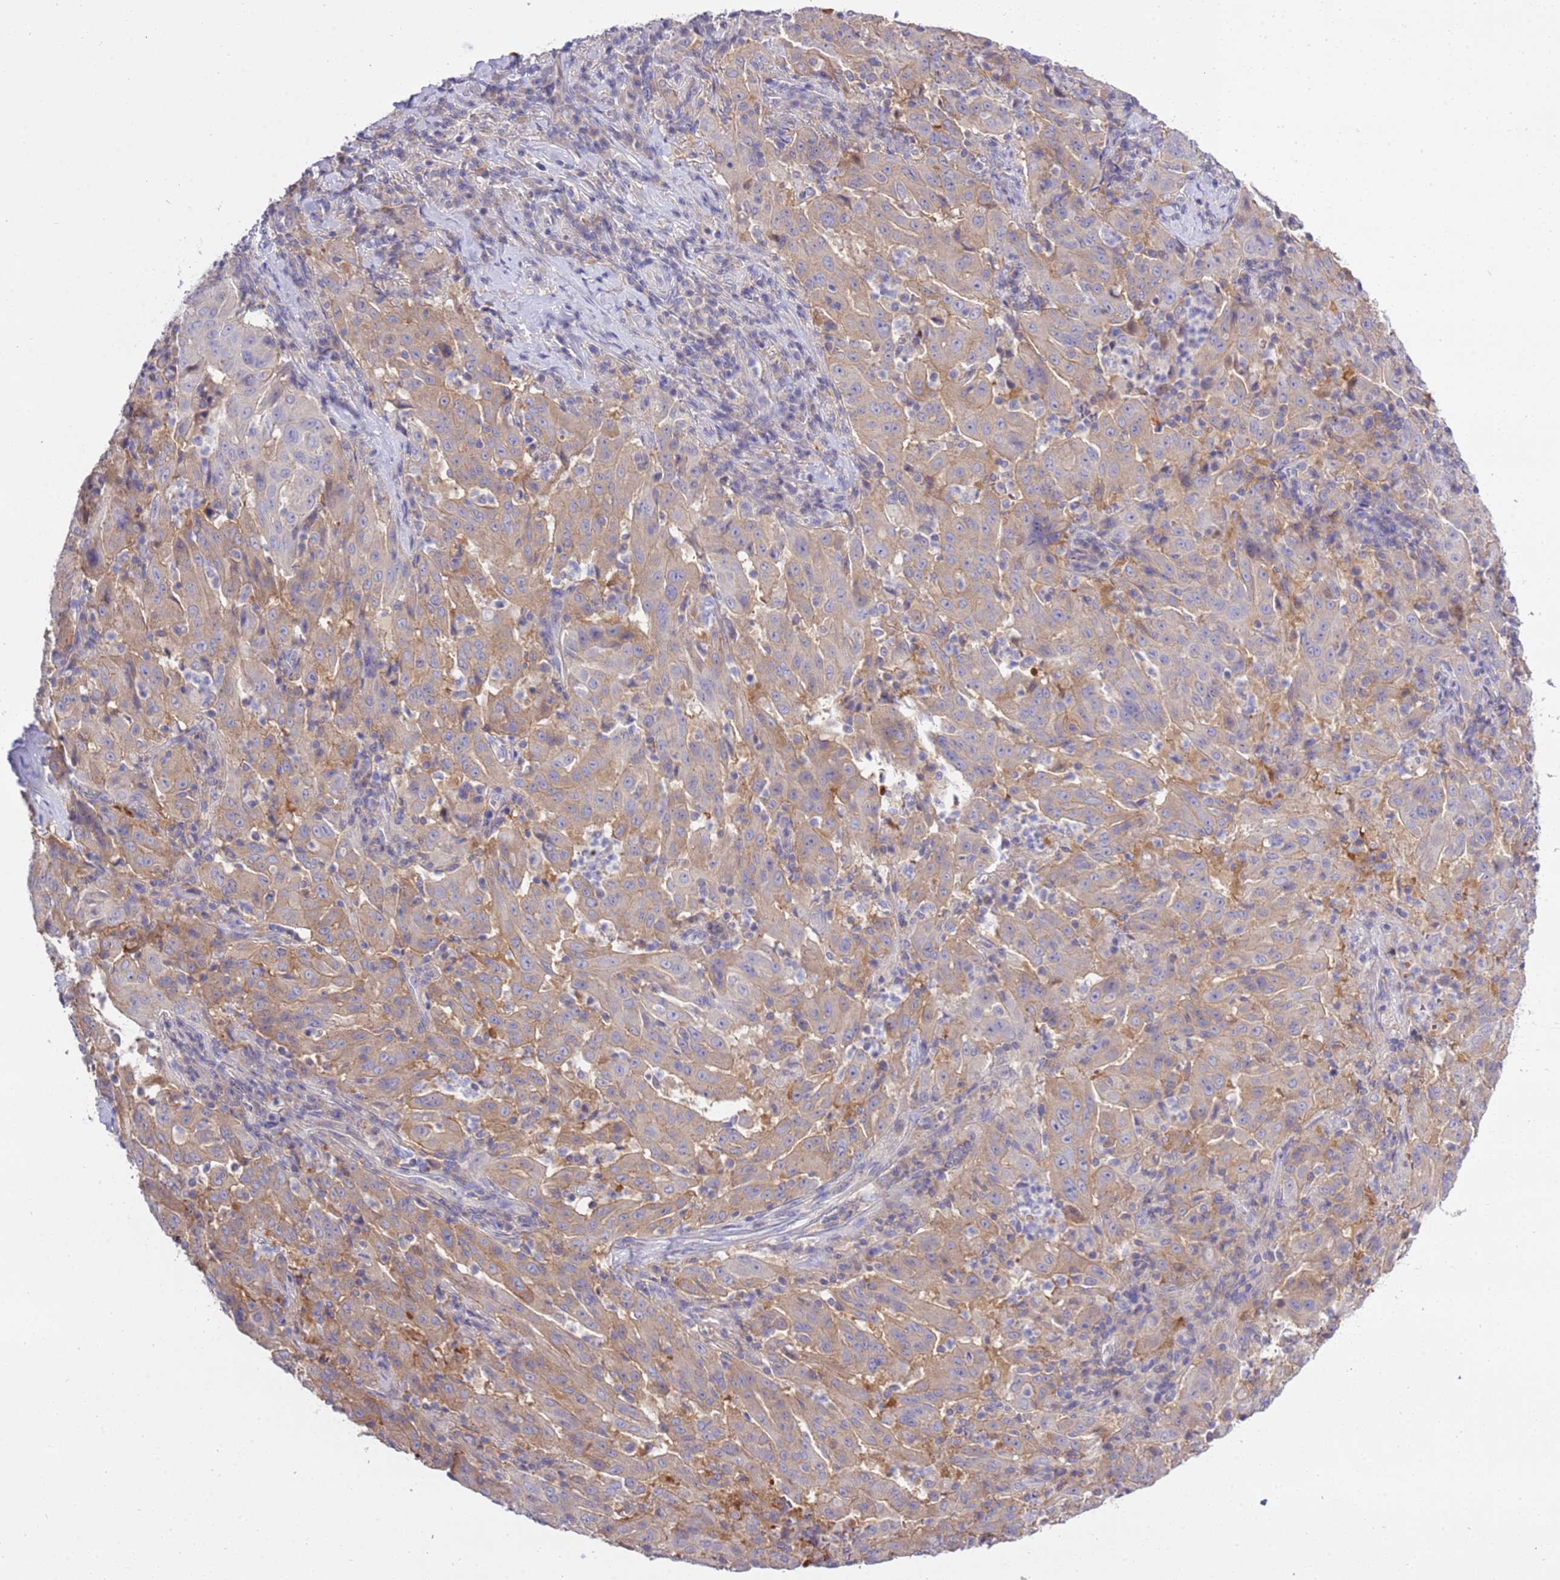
{"staining": {"intensity": "moderate", "quantity": "25%-75%", "location": "cytoplasmic/membranous"}, "tissue": "pancreatic cancer", "cell_type": "Tumor cells", "image_type": "cancer", "snomed": [{"axis": "morphology", "description": "Adenocarcinoma, NOS"}, {"axis": "topography", "description": "Pancreas"}], "caption": "Pancreatic adenocarcinoma was stained to show a protein in brown. There is medium levels of moderate cytoplasmic/membranous positivity in approximately 25%-75% of tumor cells.", "gene": "STIP1", "patient": {"sex": "male", "age": 63}}